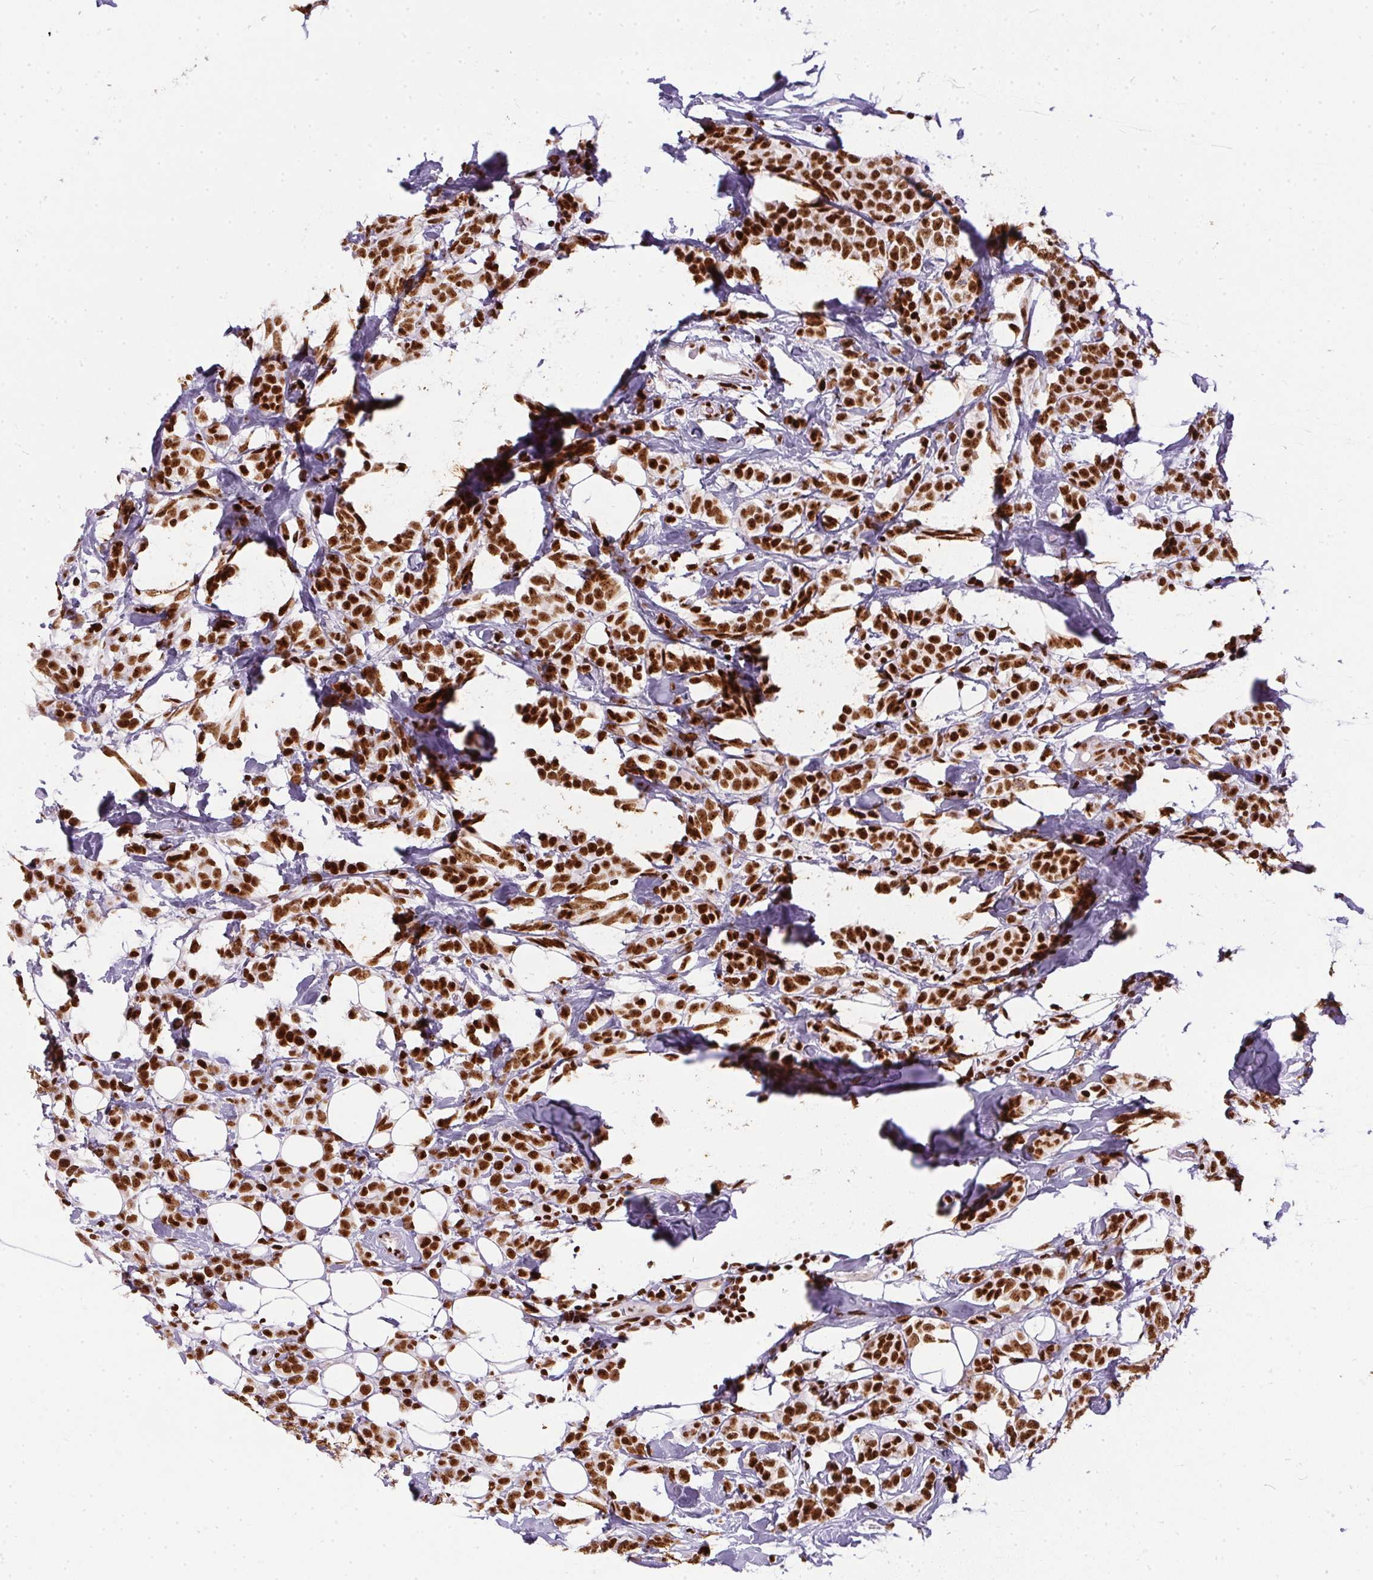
{"staining": {"intensity": "strong", "quantity": ">75%", "location": "nuclear"}, "tissue": "breast cancer", "cell_type": "Tumor cells", "image_type": "cancer", "snomed": [{"axis": "morphology", "description": "Lobular carcinoma"}, {"axis": "topography", "description": "Breast"}], "caption": "Immunohistochemistry (IHC) of human breast cancer (lobular carcinoma) demonstrates high levels of strong nuclear staining in approximately >75% of tumor cells.", "gene": "PAGE3", "patient": {"sex": "female", "age": 49}}